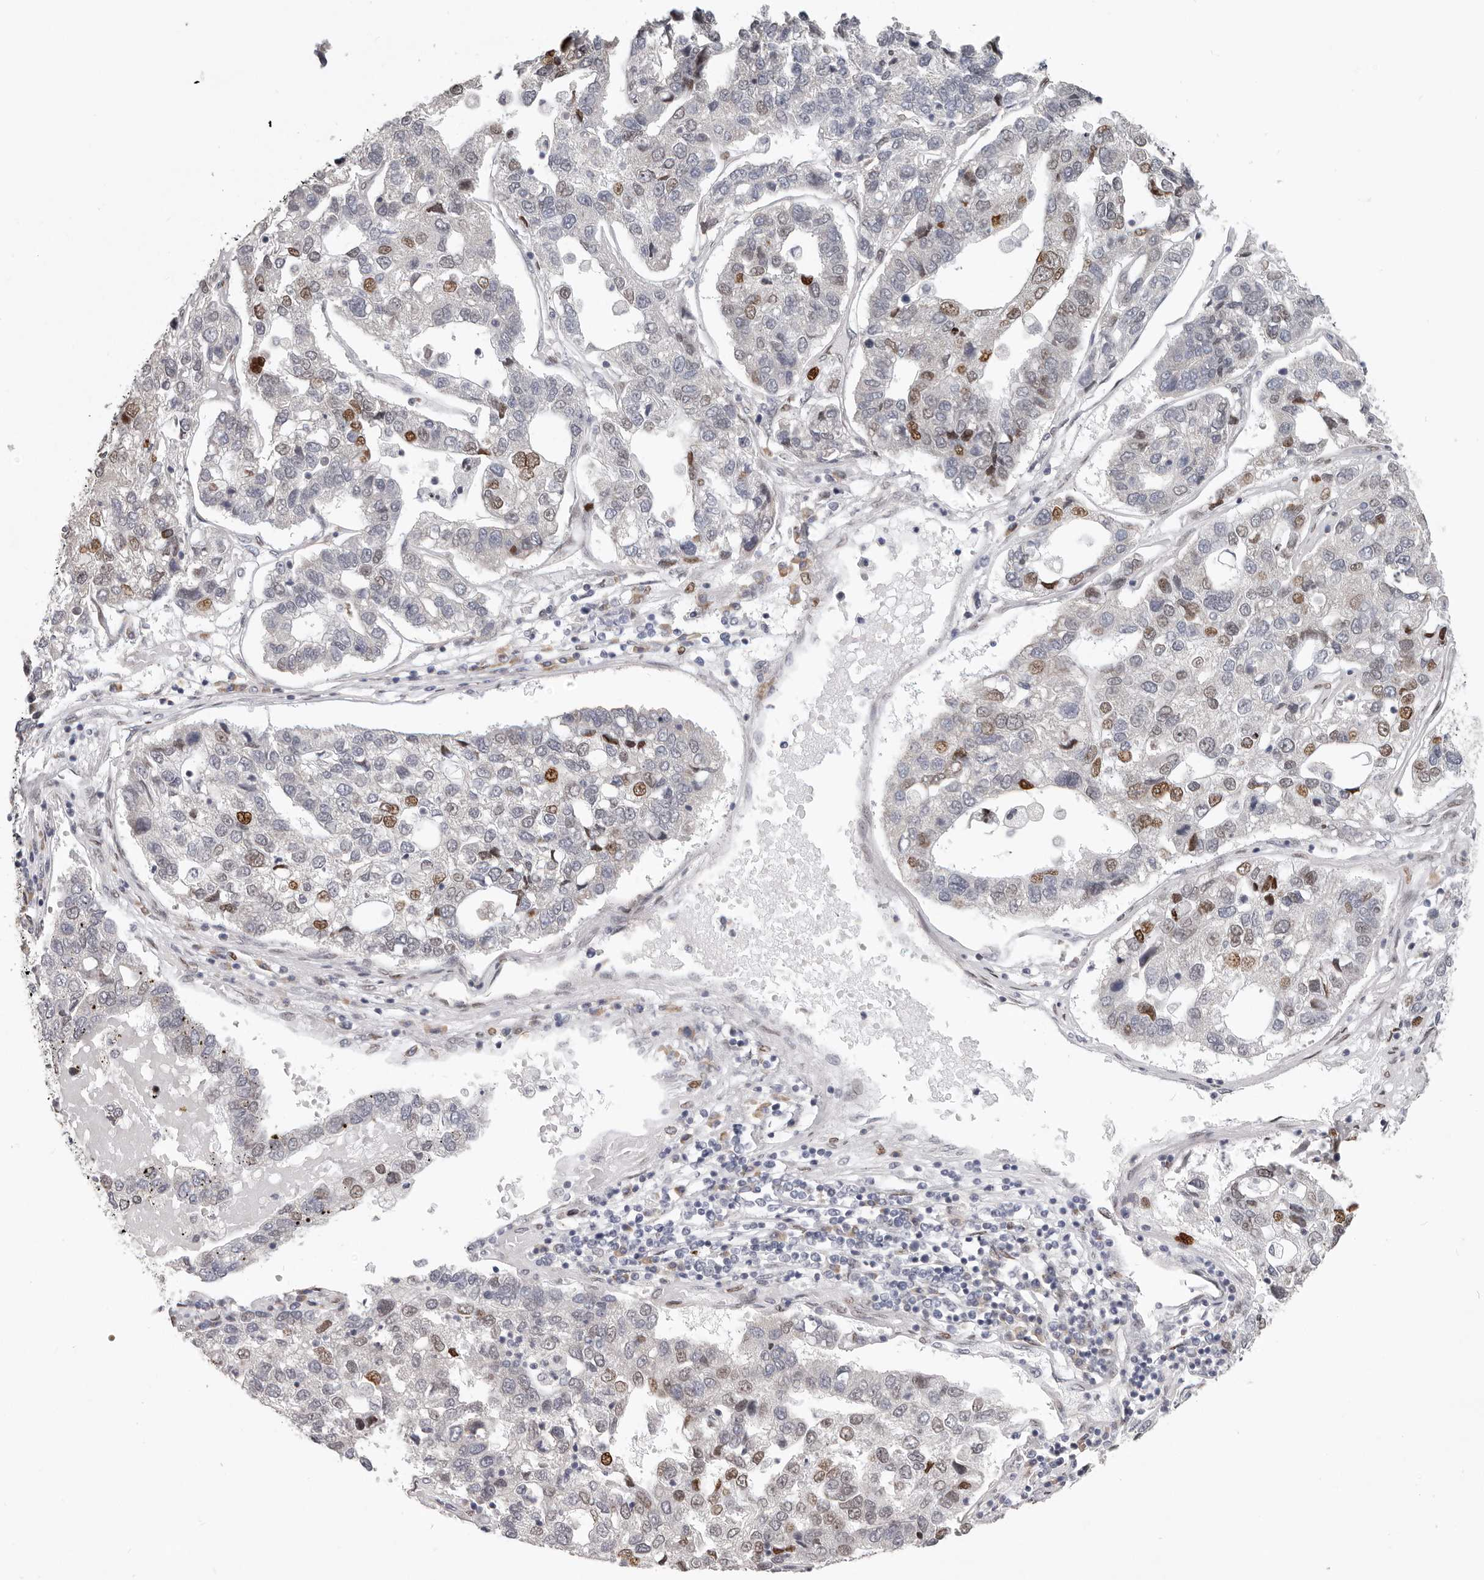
{"staining": {"intensity": "strong", "quantity": "<25%", "location": "nuclear"}, "tissue": "pancreatic cancer", "cell_type": "Tumor cells", "image_type": "cancer", "snomed": [{"axis": "morphology", "description": "Adenocarcinoma, NOS"}, {"axis": "topography", "description": "Pancreas"}], "caption": "Protein analysis of adenocarcinoma (pancreatic) tissue reveals strong nuclear expression in about <25% of tumor cells. The staining is performed using DAB brown chromogen to label protein expression. The nuclei are counter-stained blue using hematoxylin.", "gene": "SRP19", "patient": {"sex": "female", "age": 61}}